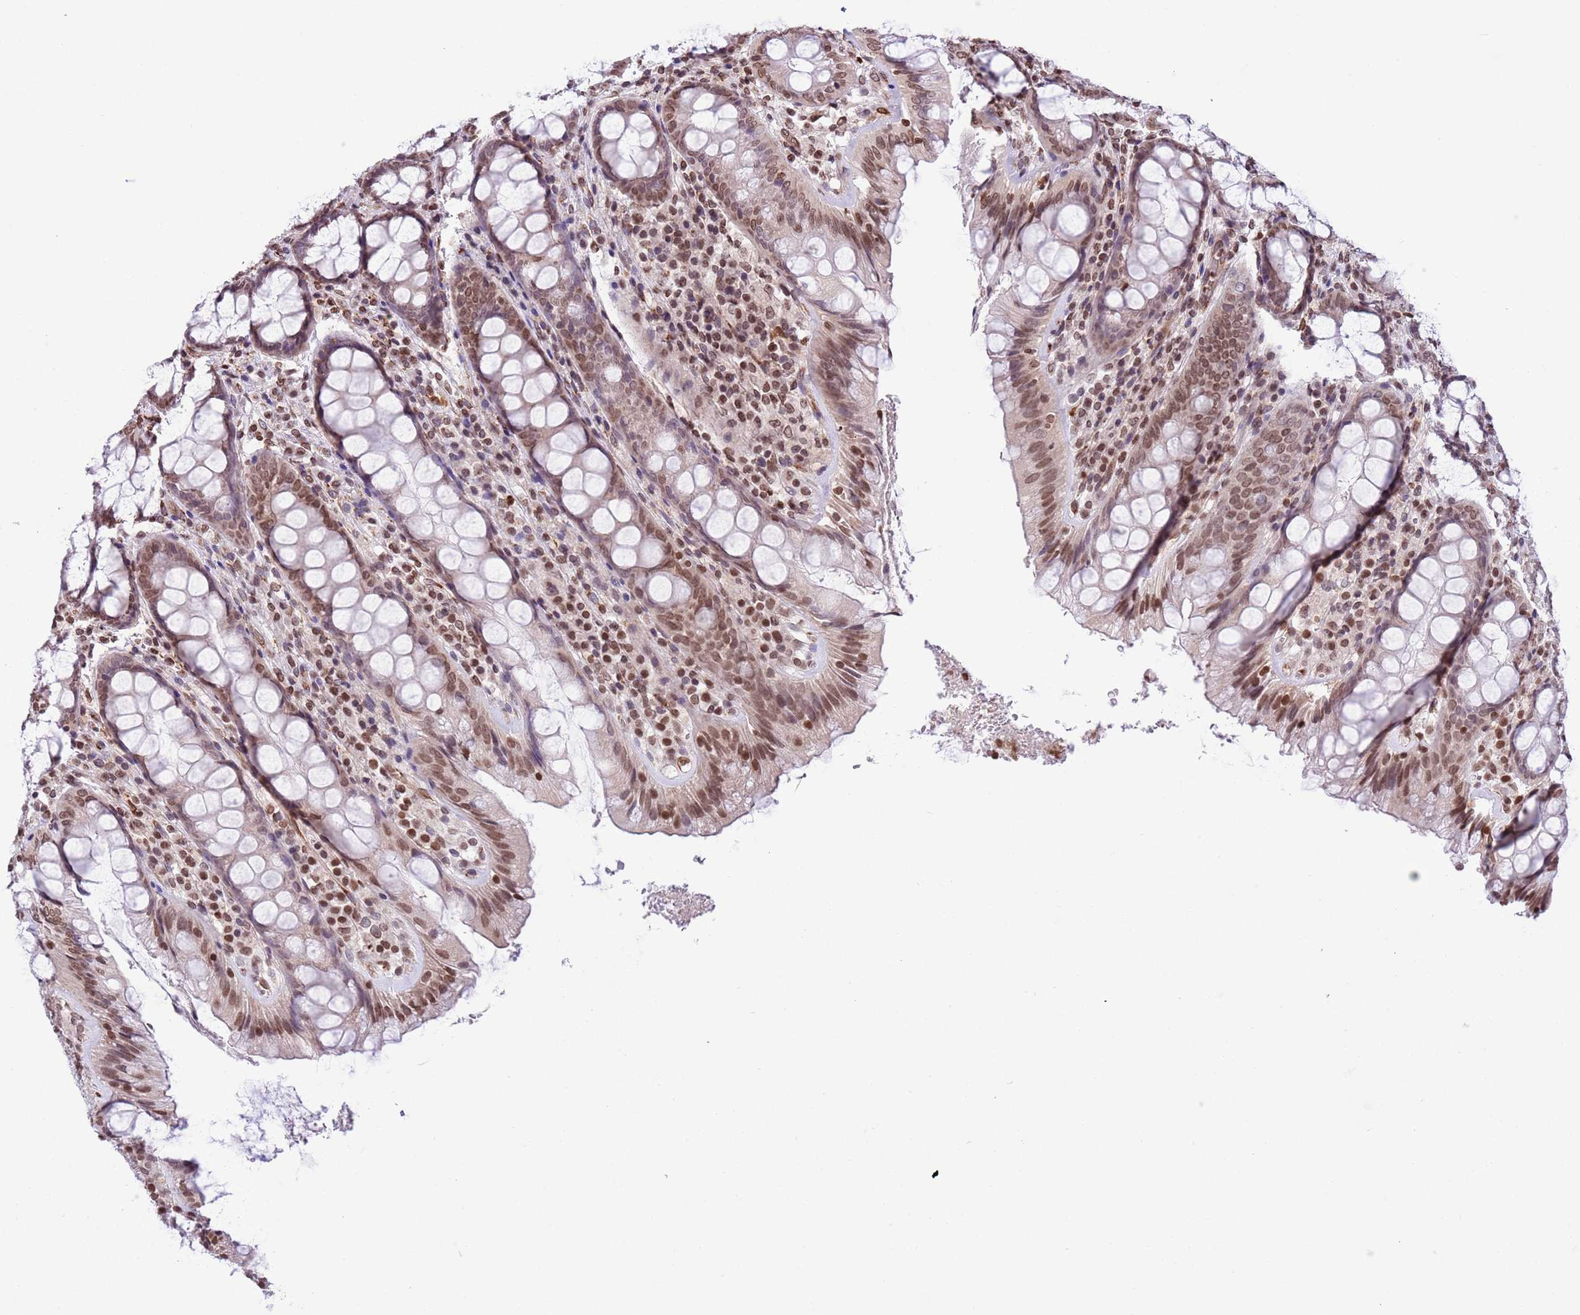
{"staining": {"intensity": "moderate", "quantity": ">75%", "location": "nuclear"}, "tissue": "rectum", "cell_type": "Glandular cells", "image_type": "normal", "snomed": [{"axis": "morphology", "description": "Normal tissue, NOS"}, {"axis": "topography", "description": "Rectum"}], "caption": "Rectum stained with DAB (3,3'-diaminobenzidine) IHC reveals medium levels of moderate nuclear staining in about >75% of glandular cells.", "gene": "NRIP1", "patient": {"sex": "male", "age": 83}}